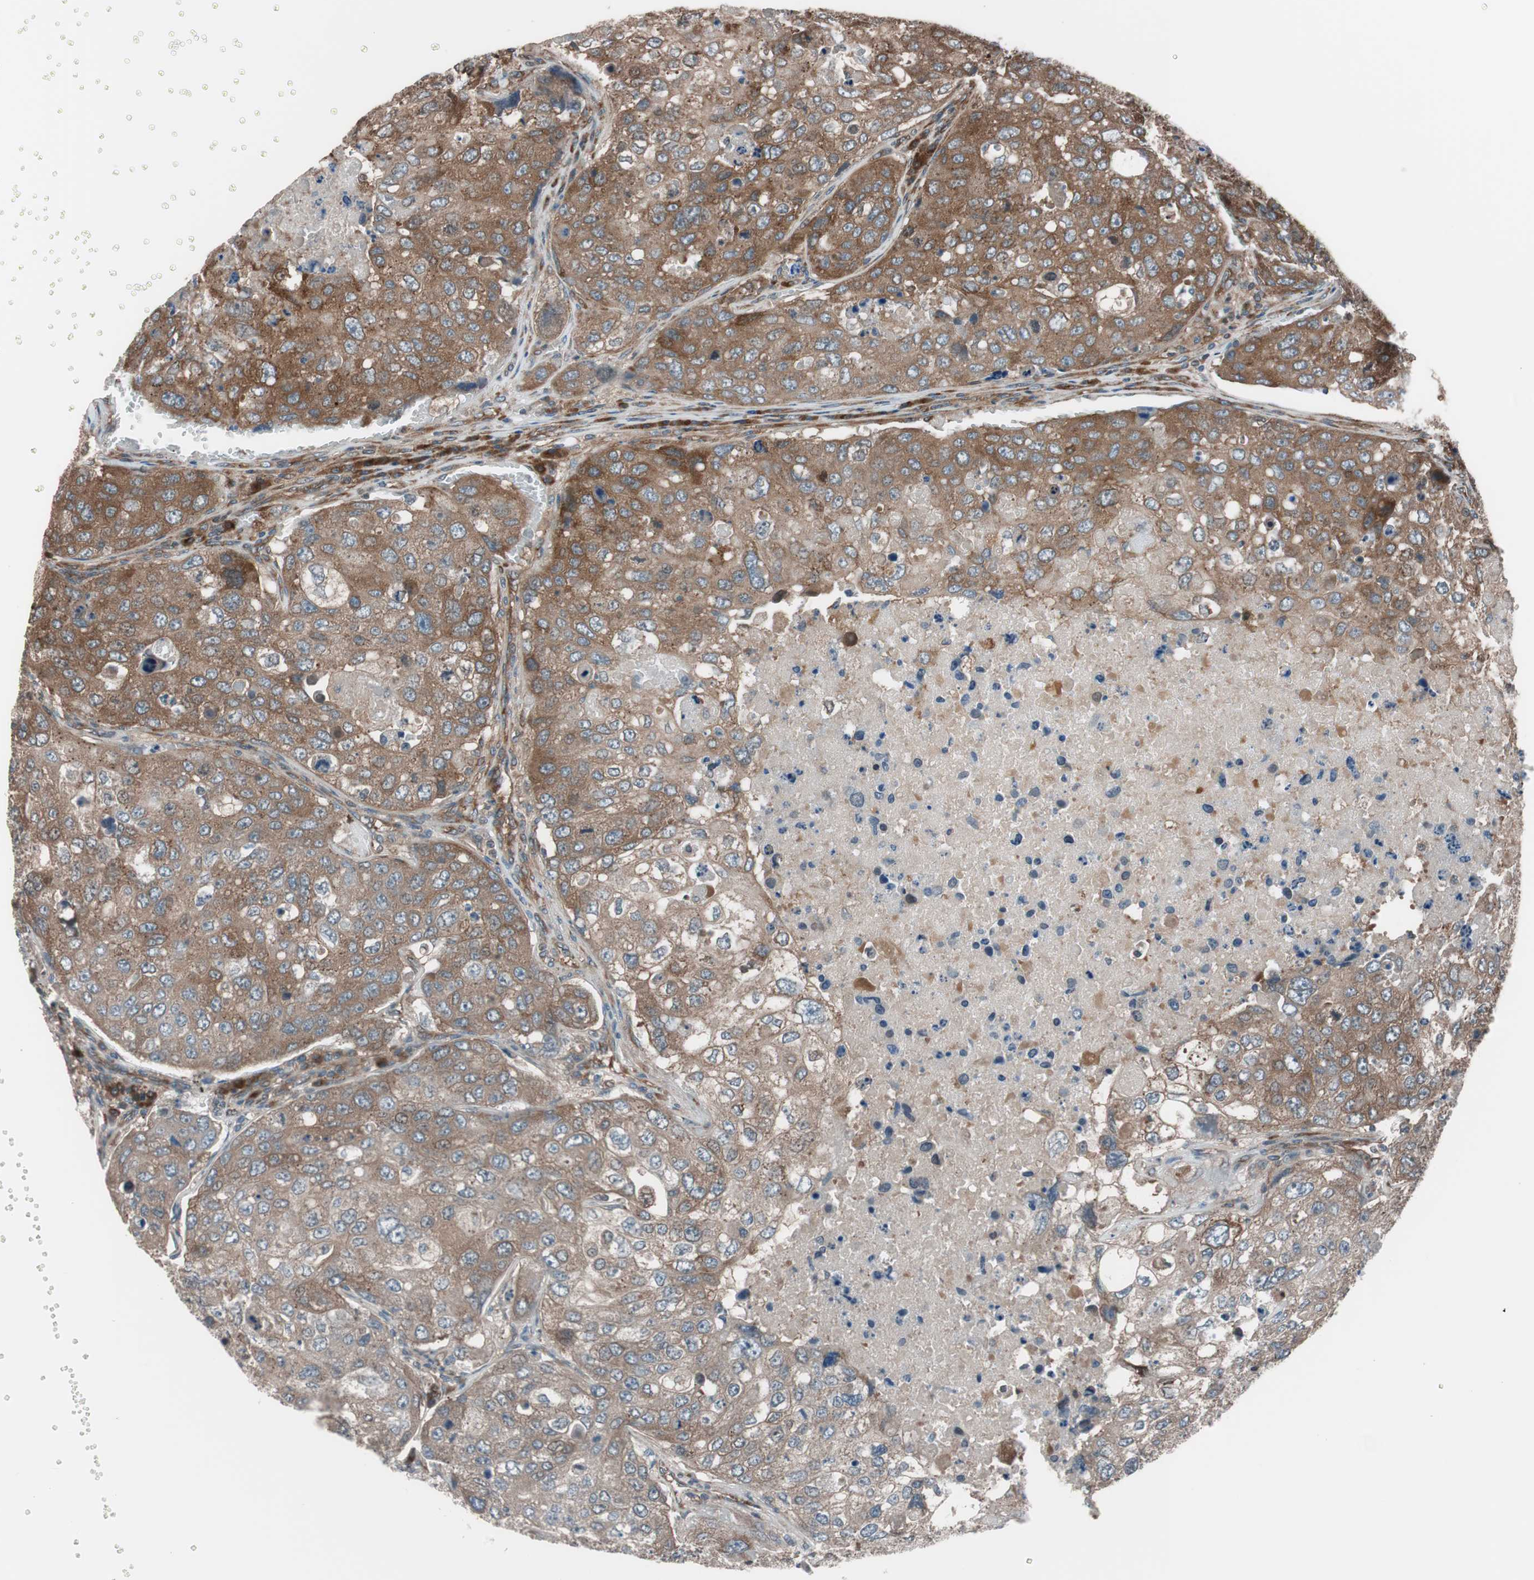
{"staining": {"intensity": "strong", "quantity": ">75%", "location": "cytoplasmic/membranous"}, "tissue": "urothelial cancer", "cell_type": "Tumor cells", "image_type": "cancer", "snomed": [{"axis": "morphology", "description": "Urothelial carcinoma, High grade"}, {"axis": "topography", "description": "Lymph node"}, {"axis": "topography", "description": "Urinary bladder"}], "caption": "A brown stain highlights strong cytoplasmic/membranous positivity of a protein in urothelial cancer tumor cells. (IHC, brightfield microscopy, high magnification).", "gene": "SEC31A", "patient": {"sex": "male", "age": 51}}